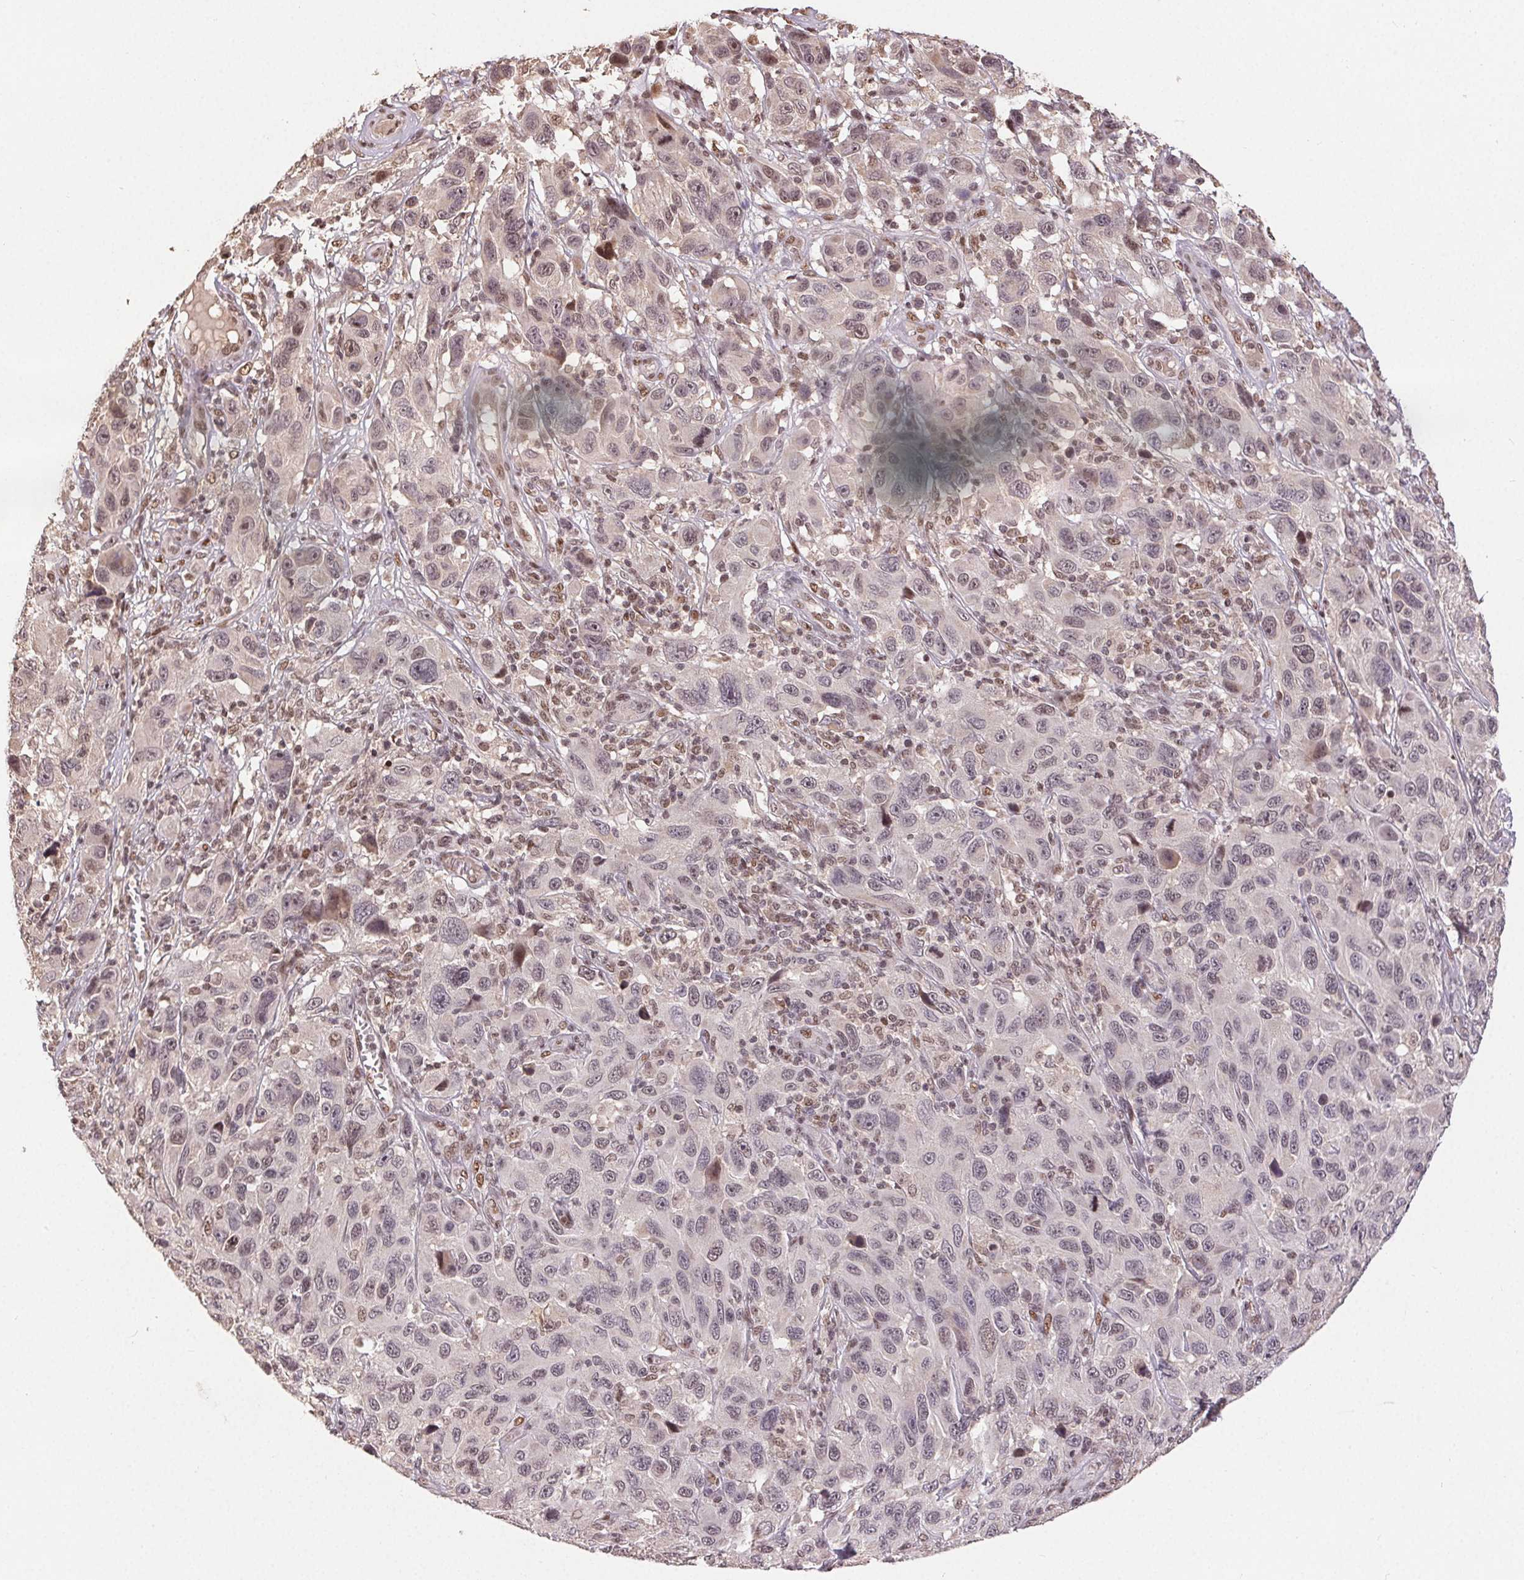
{"staining": {"intensity": "moderate", "quantity": "<25%", "location": "nuclear"}, "tissue": "melanoma", "cell_type": "Tumor cells", "image_type": "cancer", "snomed": [{"axis": "morphology", "description": "Malignant melanoma, NOS"}, {"axis": "topography", "description": "Skin"}], "caption": "Brown immunohistochemical staining in melanoma demonstrates moderate nuclear positivity in approximately <25% of tumor cells. Using DAB (brown) and hematoxylin (blue) stains, captured at high magnification using brightfield microscopy.", "gene": "MAPKAPK2", "patient": {"sex": "male", "age": 53}}